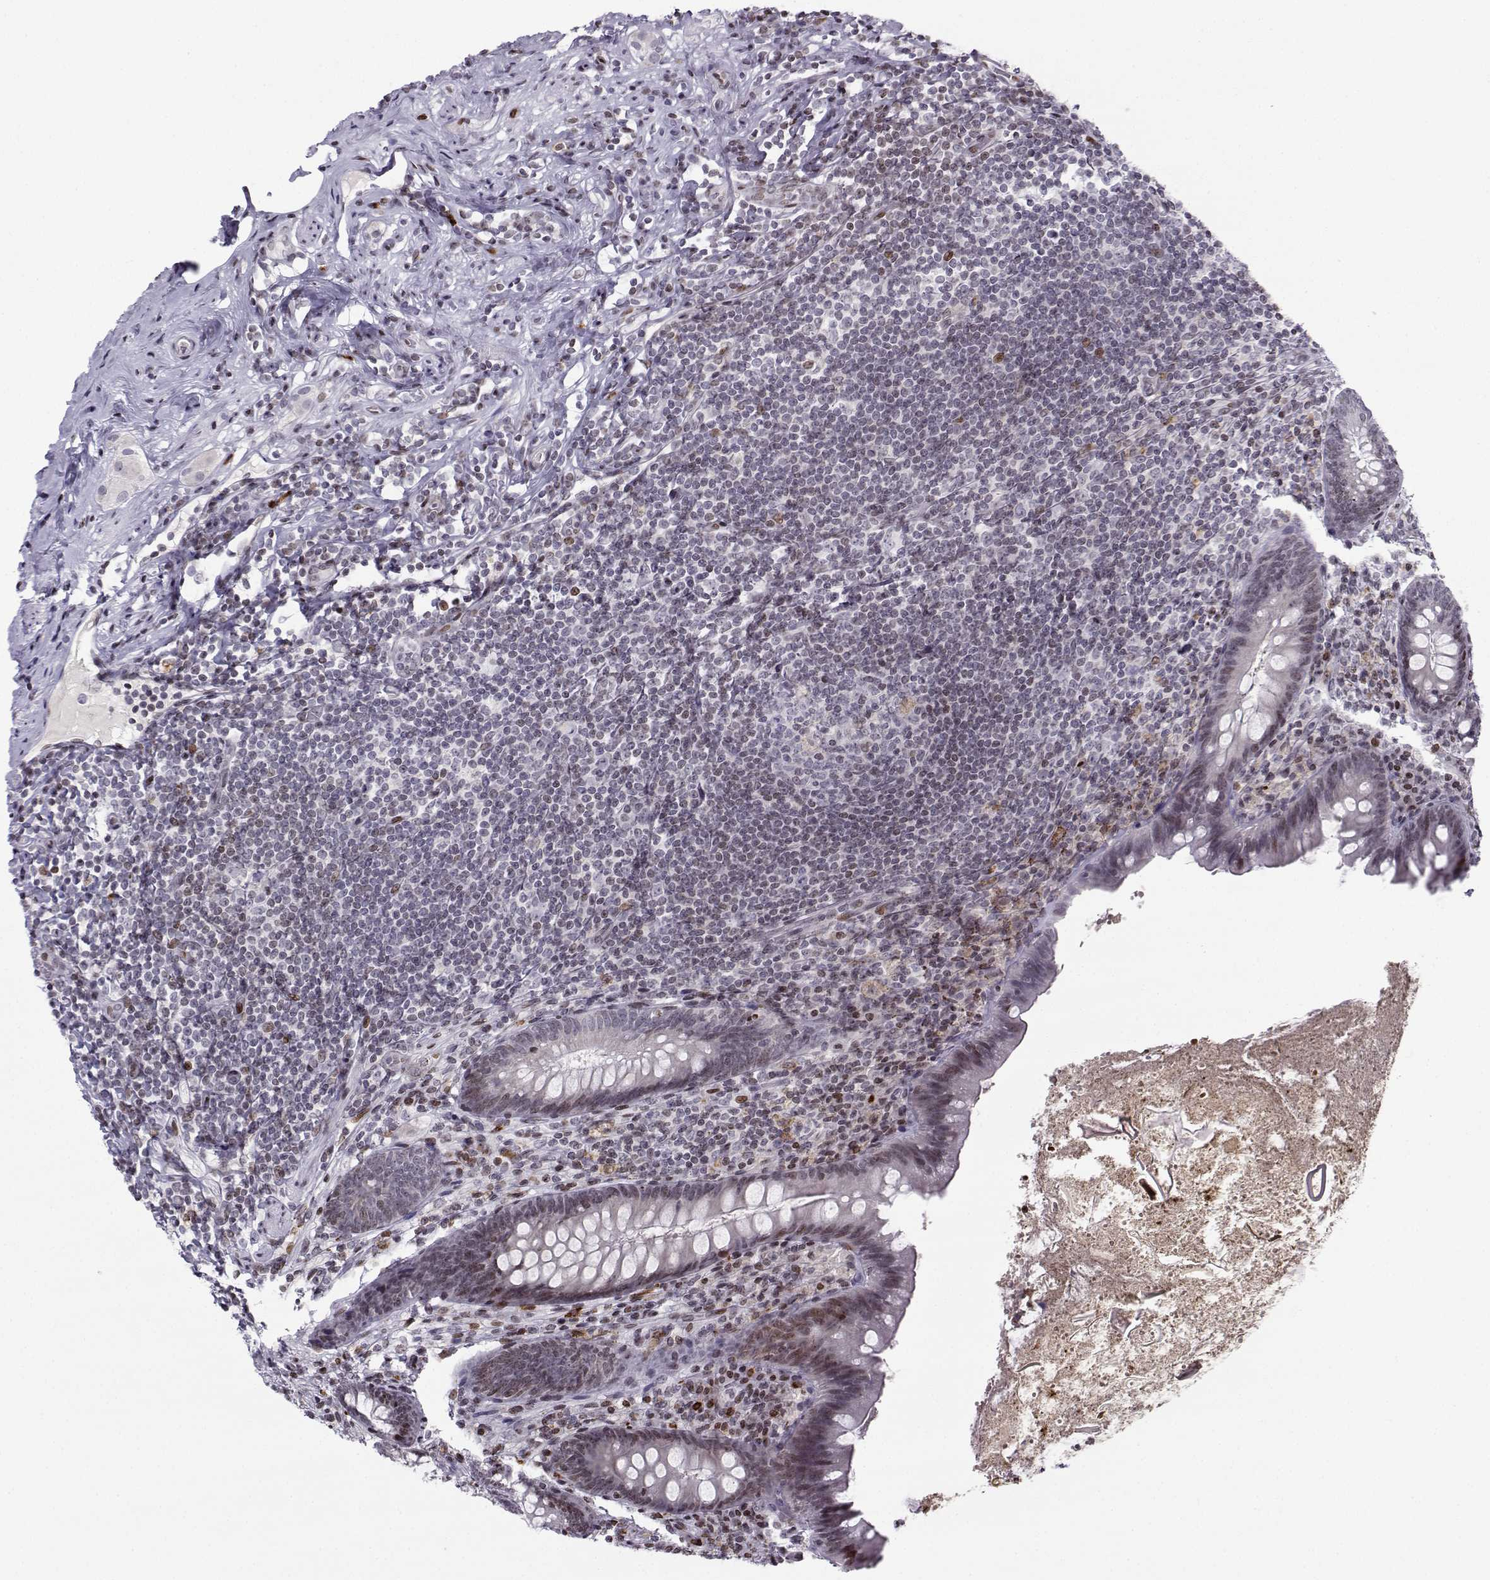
{"staining": {"intensity": "moderate", "quantity": "<25%", "location": "nuclear"}, "tissue": "appendix", "cell_type": "Glandular cells", "image_type": "normal", "snomed": [{"axis": "morphology", "description": "Normal tissue, NOS"}, {"axis": "topography", "description": "Appendix"}], "caption": "The photomicrograph shows staining of unremarkable appendix, revealing moderate nuclear protein positivity (brown color) within glandular cells.", "gene": "ZNF19", "patient": {"sex": "male", "age": 47}}